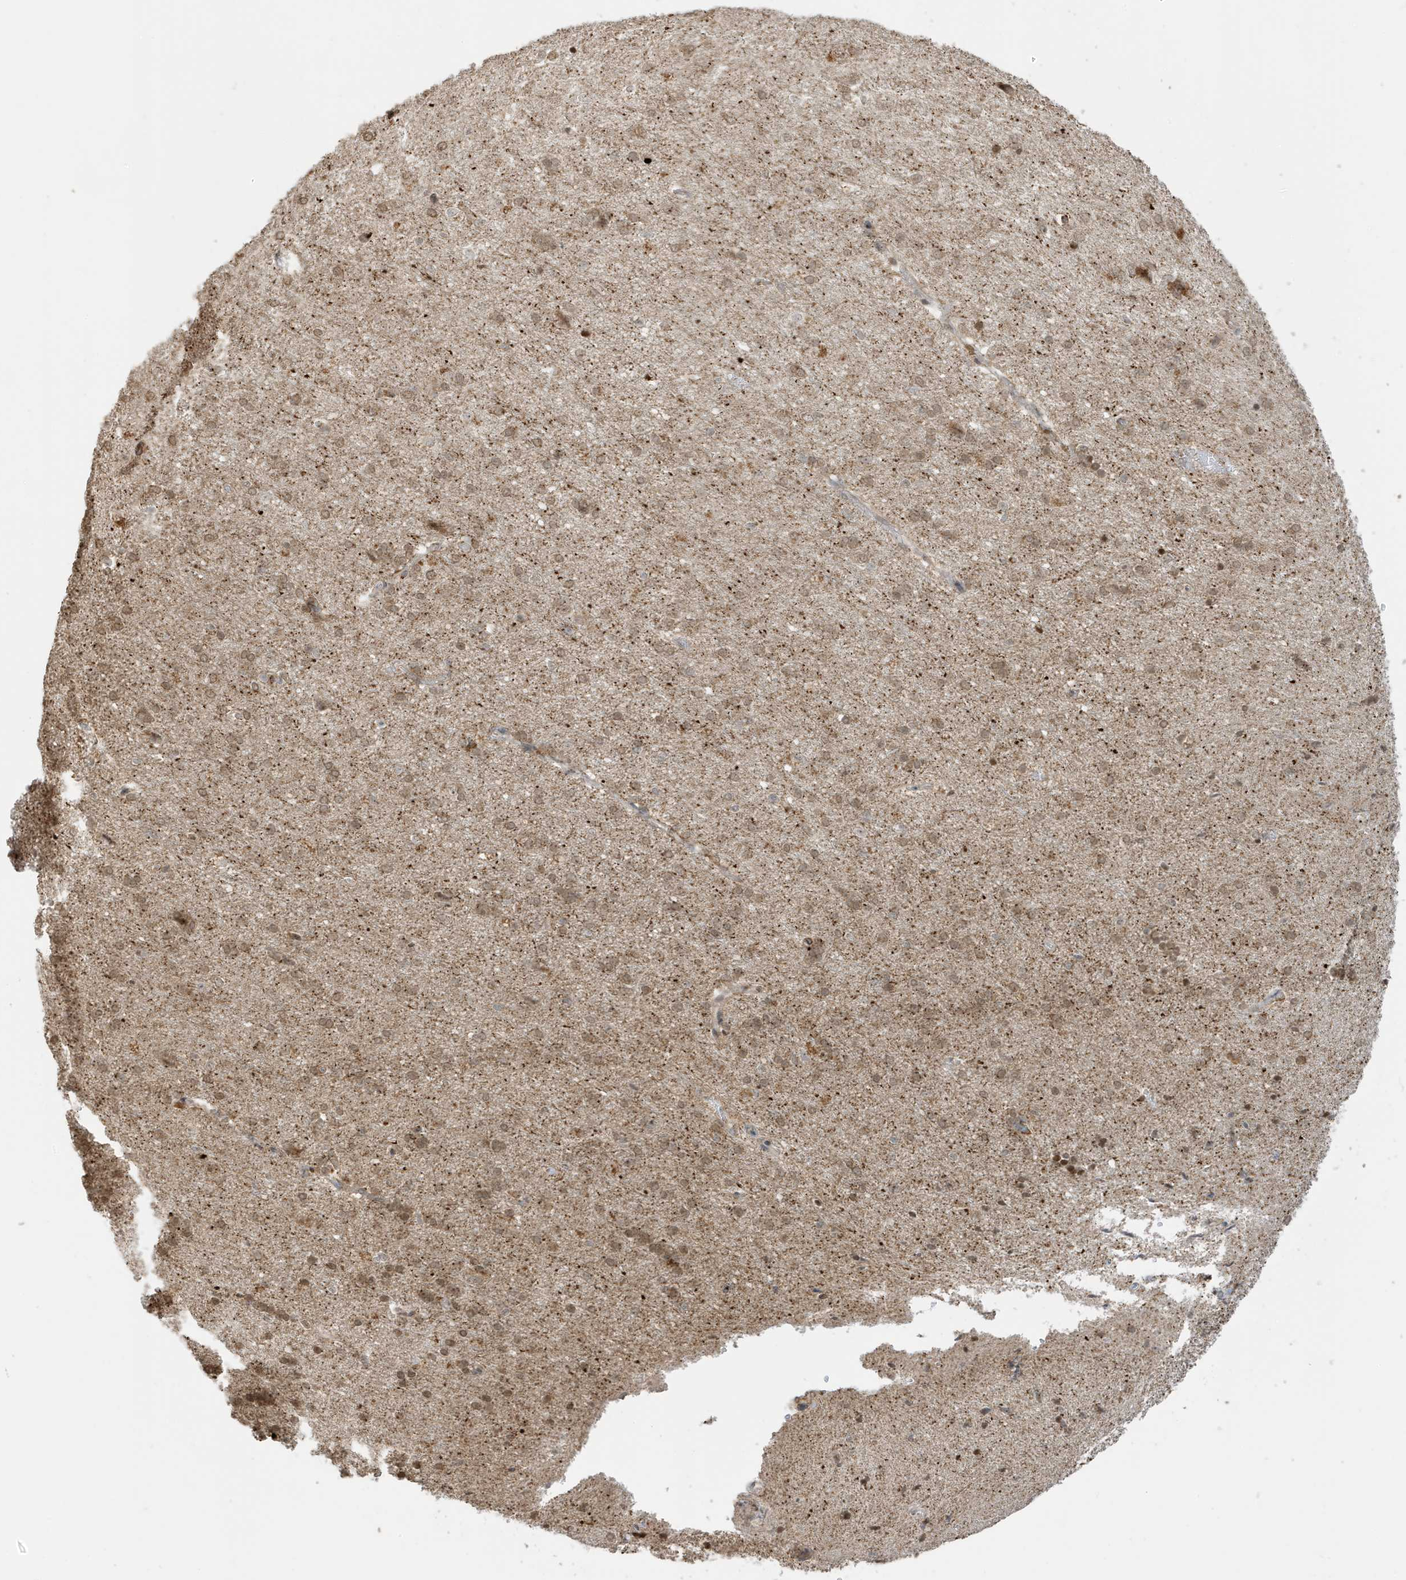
{"staining": {"intensity": "negative", "quantity": "none", "location": "none"}, "tissue": "cerebral cortex", "cell_type": "Endothelial cells", "image_type": "normal", "snomed": [{"axis": "morphology", "description": "Normal tissue, NOS"}, {"axis": "topography", "description": "Cerebral cortex"}], "caption": "DAB (3,3'-diaminobenzidine) immunohistochemical staining of benign cerebral cortex demonstrates no significant expression in endothelial cells. (Brightfield microscopy of DAB immunohistochemistry (IHC) at high magnification).", "gene": "ZBTB41", "patient": {"sex": "male", "age": 62}}